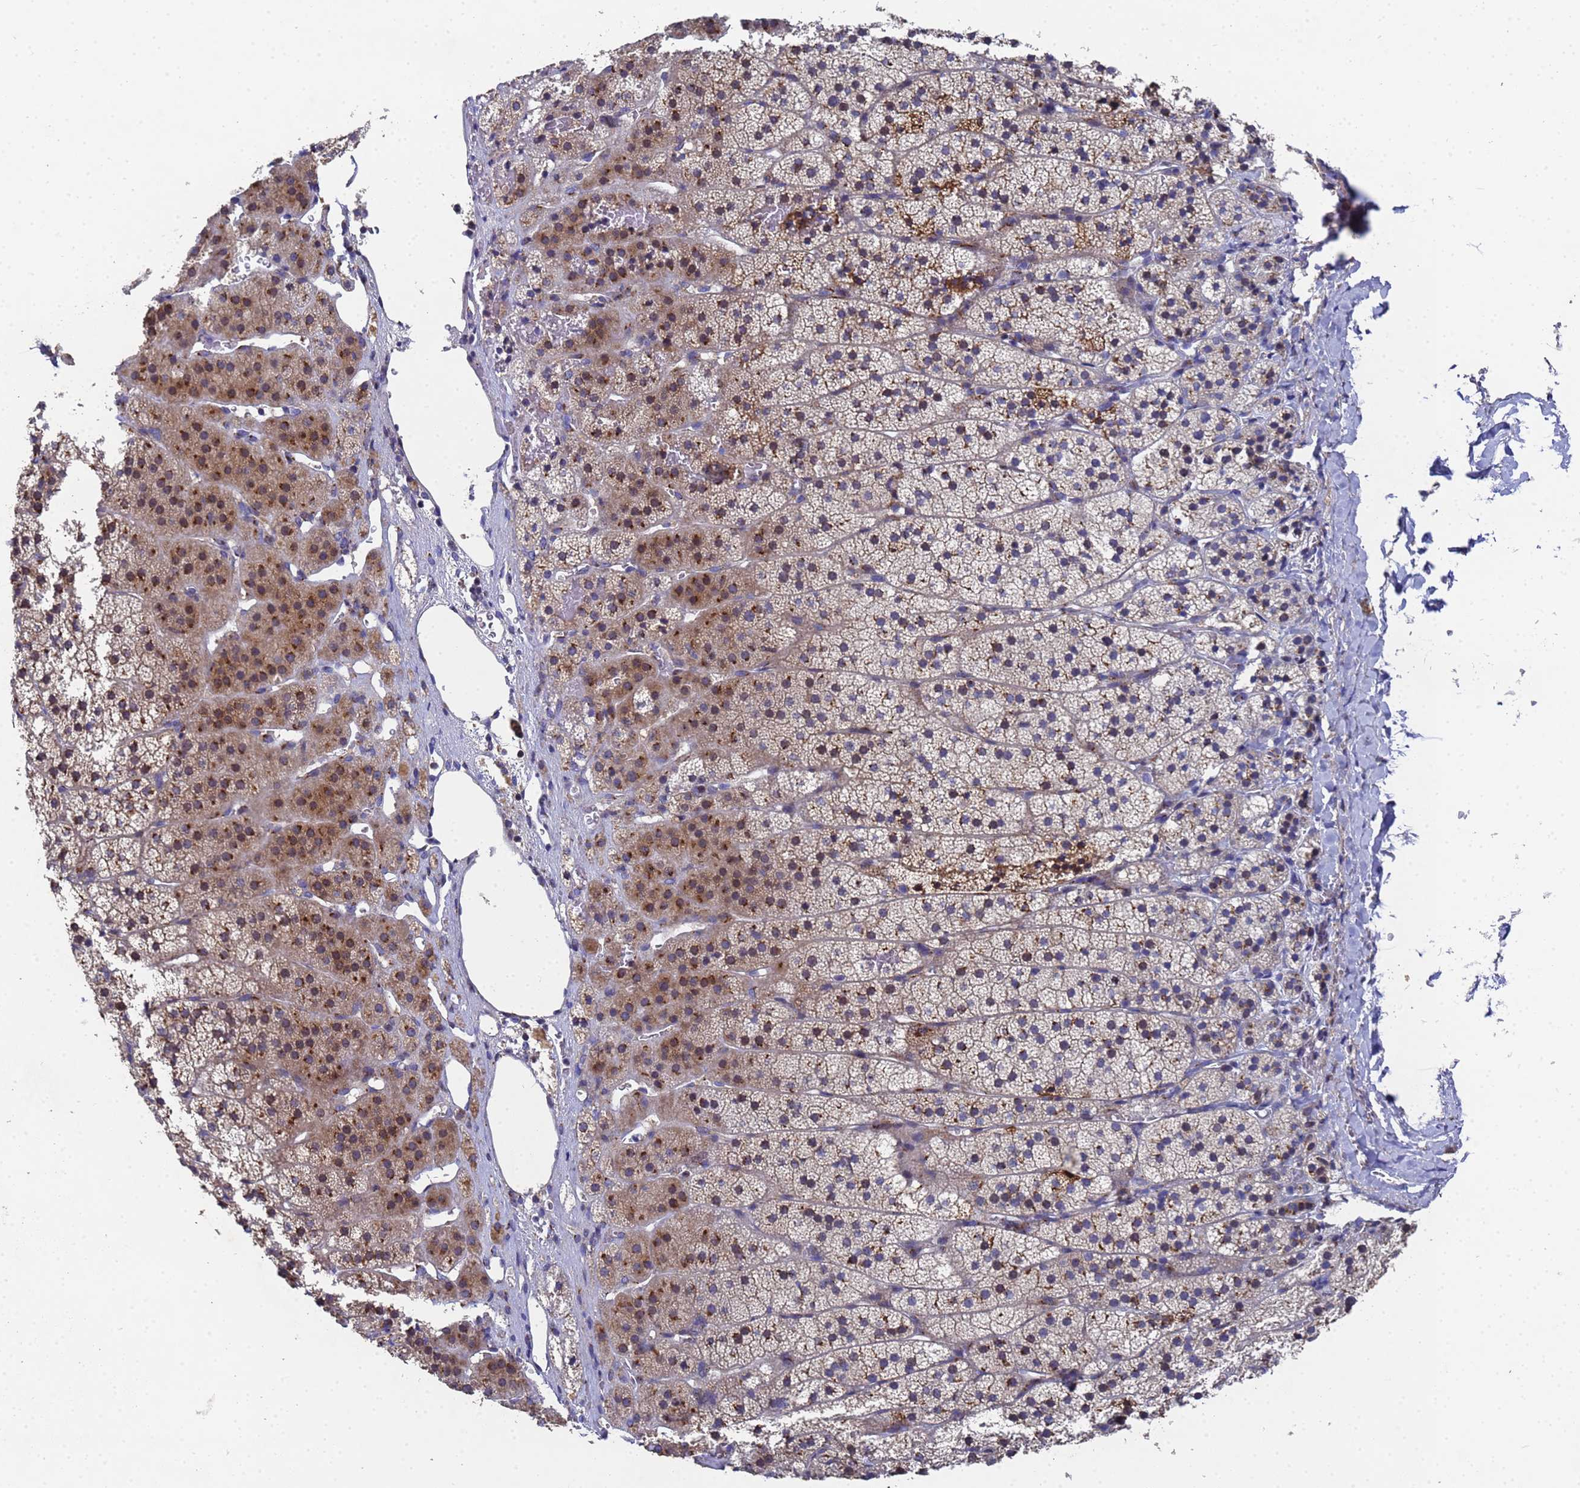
{"staining": {"intensity": "moderate", "quantity": ">75%", "location": "cytoplasmic/membranous"}, "tissue": "adrenal gland", "cell_type": "Glandular cells", "image_type": "normal", "snomed": [{"axis": "morphology", "description": "Normal tissue, NOS"}, {"axis": "topography", "description": "Adrenal gland"}], "caption": "A medium amount of moderate cytoplasmic/membranous positivity is seen in approximately >75% of glandular cells in unremarkable adrenal gland. (IHC, brightfield microscopy, high magnification).", "gene": "NSUN6", "patient": {"sex": "female", "age": 44}}